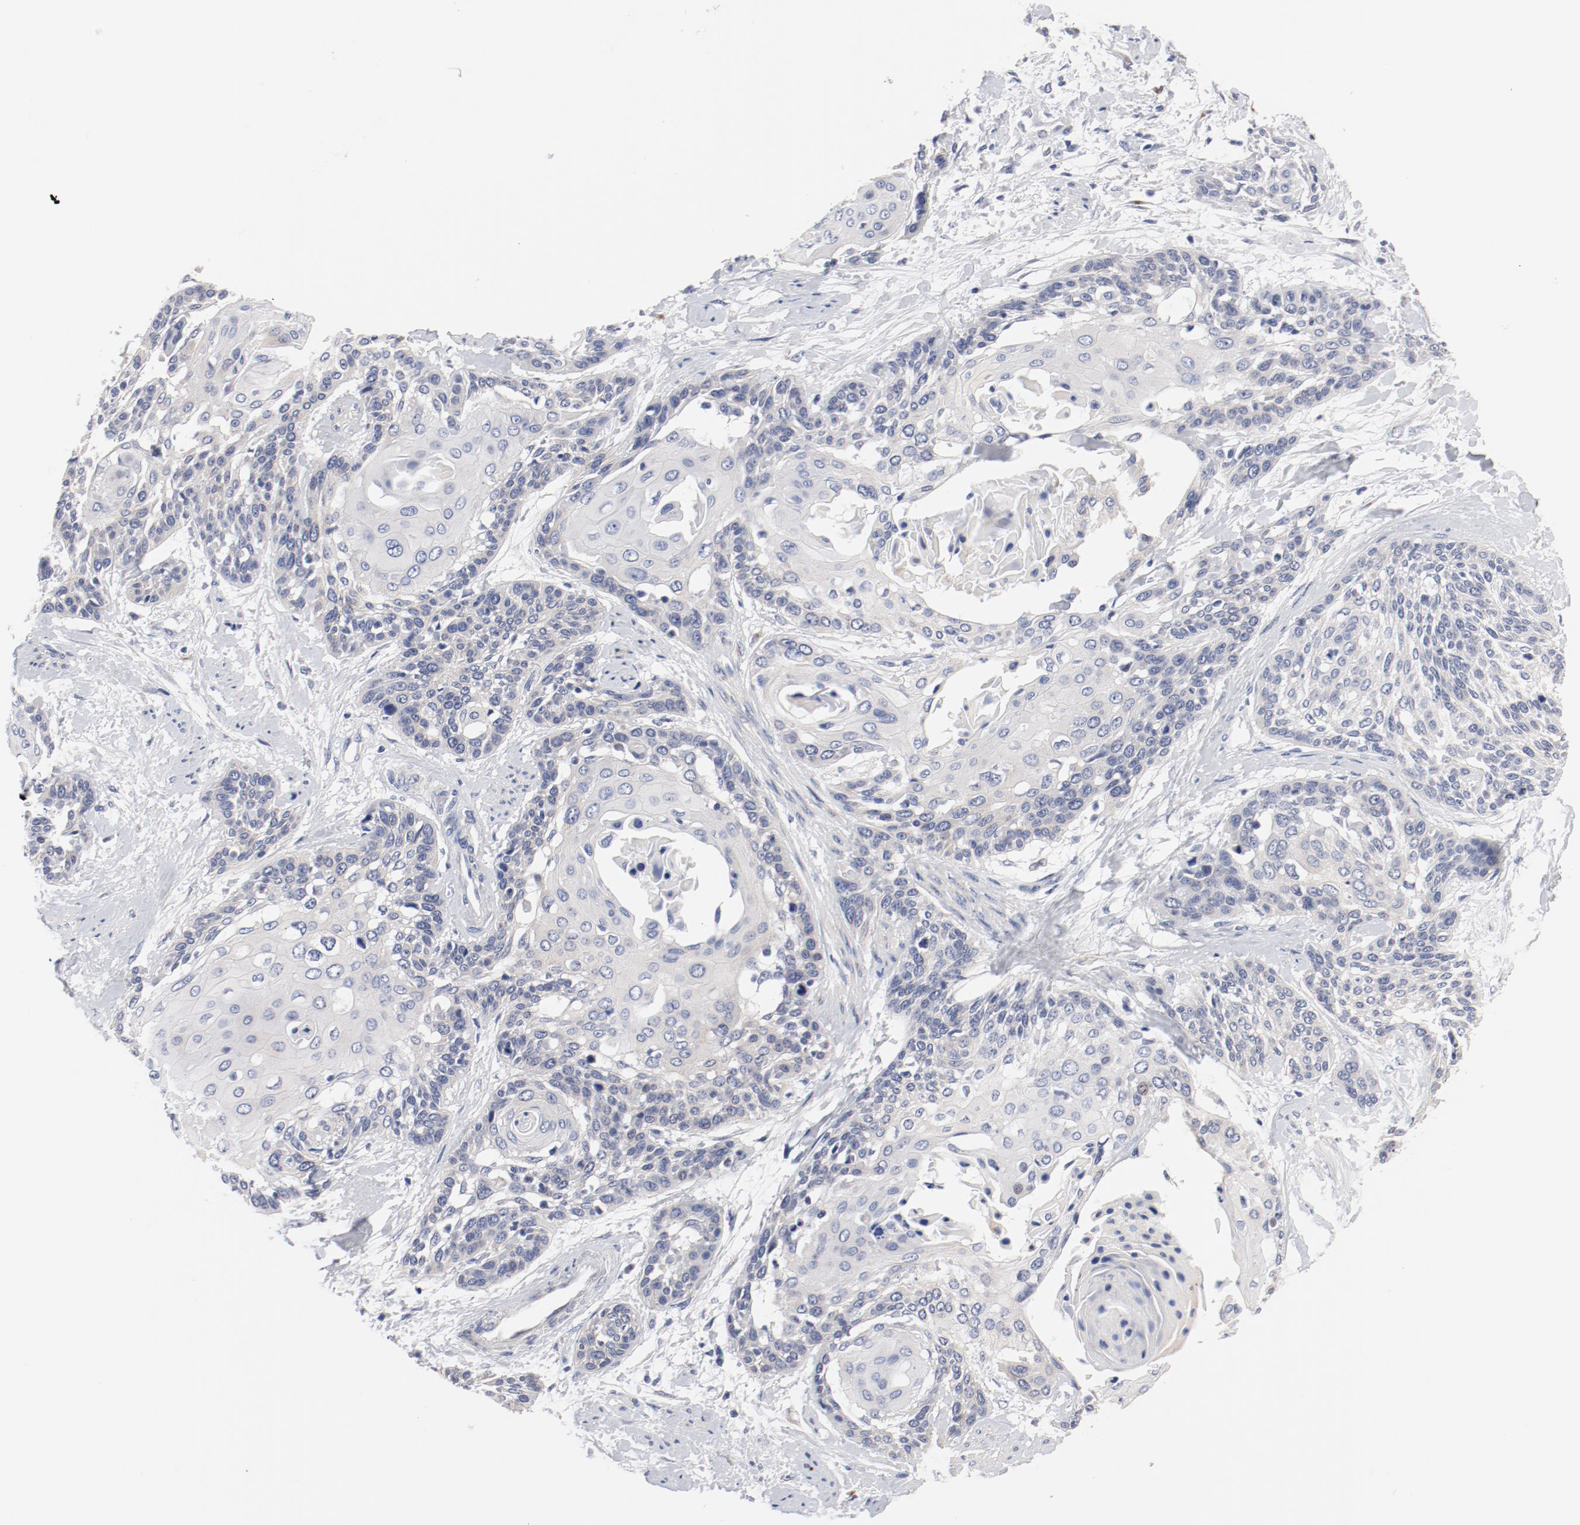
{"staining": {"intensity": "negative", "quantity": "none", "location": "none"}, "tissue": "cervical cancer", "cell_type": "Tumor cells", "image_type": "cancer", "snomed": [{"axis": "morphology", "description": "Squamous cell carcinoma, NOS"}, {"axis": "topography", "description": "Cervix"}], "caption": "High power microscopy photomicrograph of an IHC photomicrograph of cervical squamous cell carcinoma, revealing no significant staining in tumor cells. Nuclei are stained in blue.", "gene": "GPR143", "patient": {"sex": "female", "age": 57}}